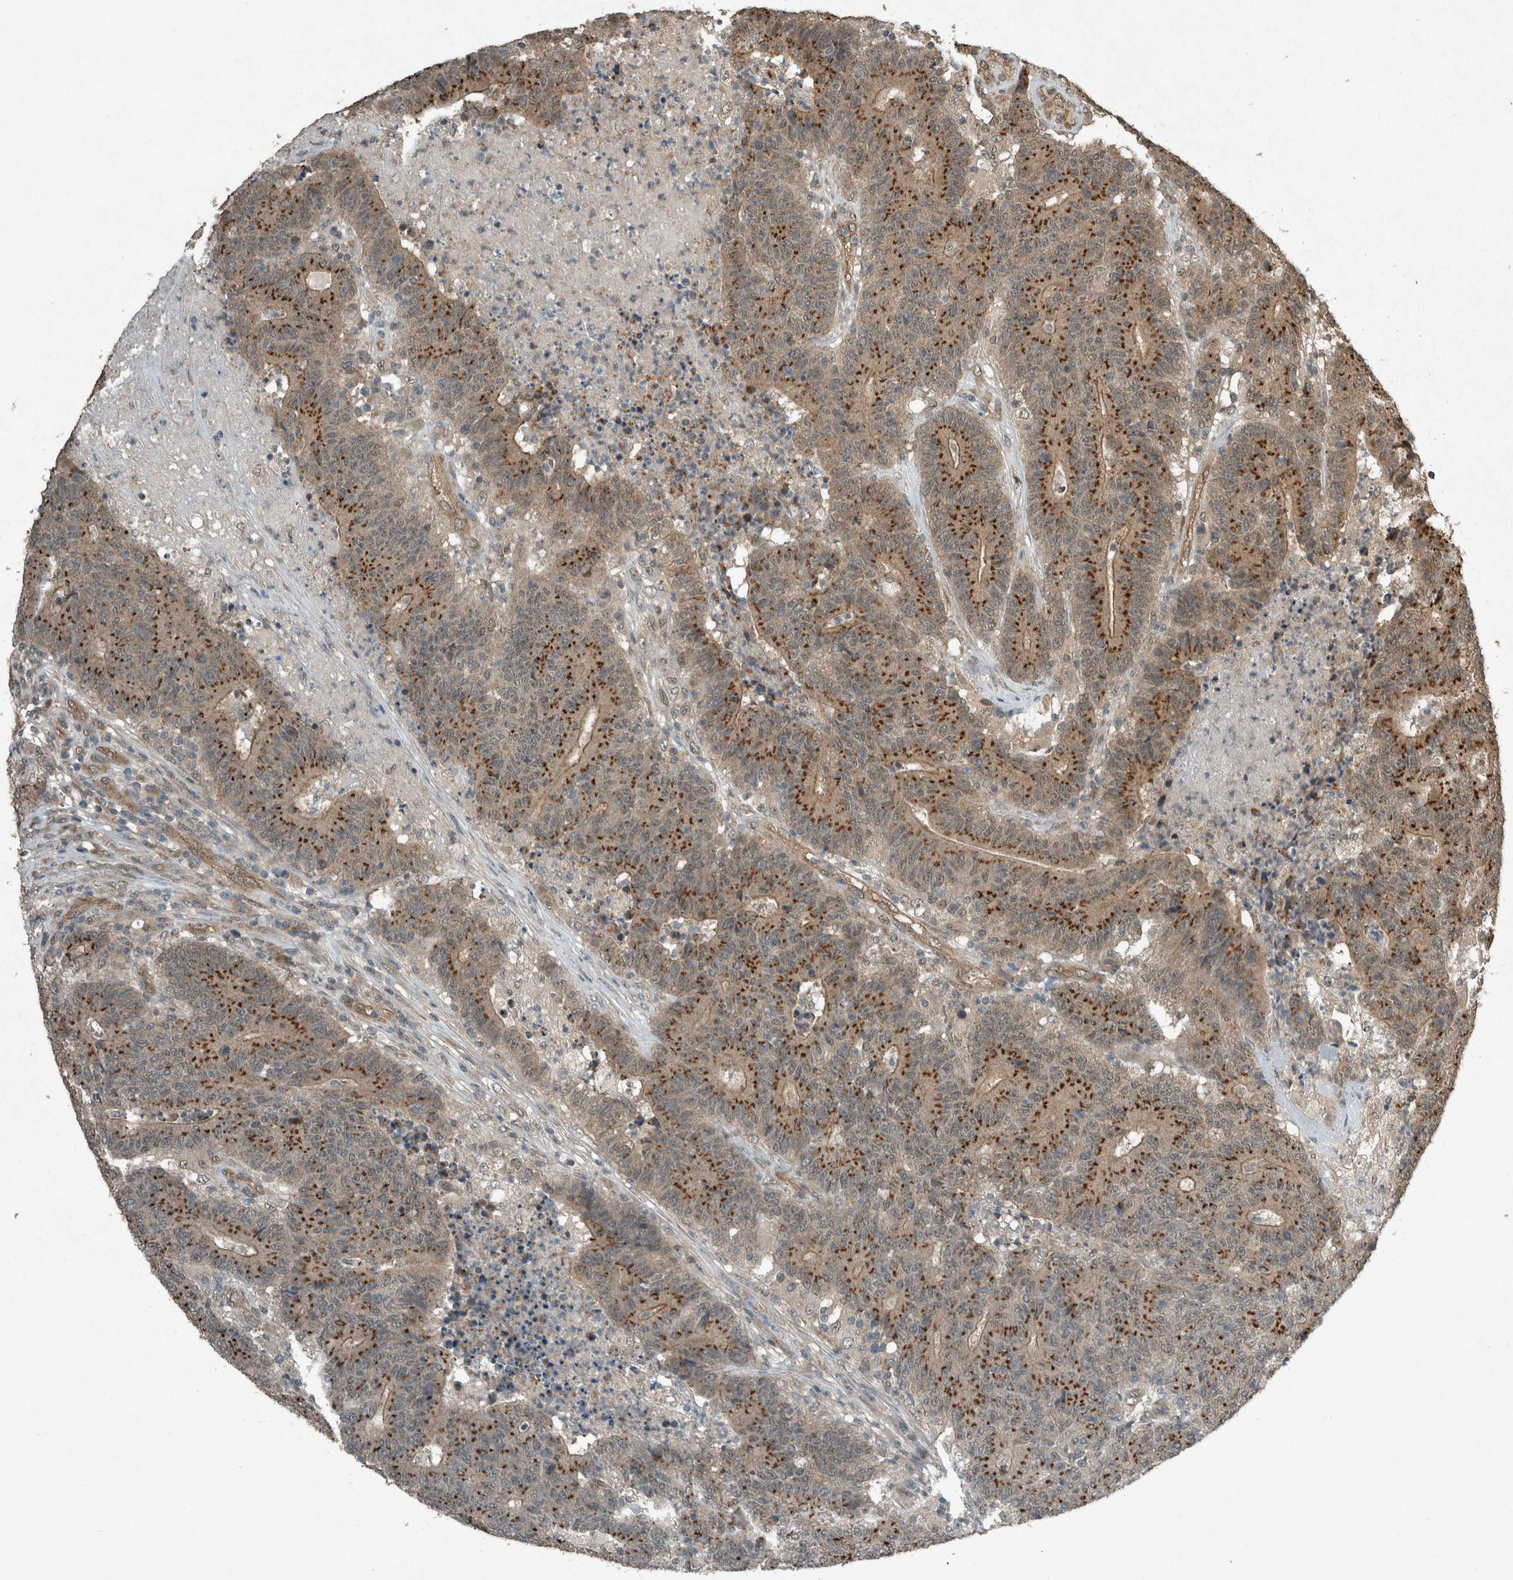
{"staining": {"intensity": "strong", "quantity": "25%-75%", "location": "cytoplasmic/membranous"}, "tissue": "colorectal cancer", "cell_type": "Tumor cells", "image_type": "cancer", "snomed": [{"axis": "morphology", "description": "Normal tissue, NOS"}, {"axis": "morphology", "description": "Adenocarcinoma, NOS"}, {"axis": "topography", "description": "Colon"}], "caption": "Colorectal cancer stained with DAB (3,3'-diaminobenzidine) immunohistochemistry (IHC) reveals high levels of strong cytoplasmic/membranous expression in about 25%-75% of tumor cells.", "gene": "ARHGEF12", "patient": {"sex": "female", "age": 75}}